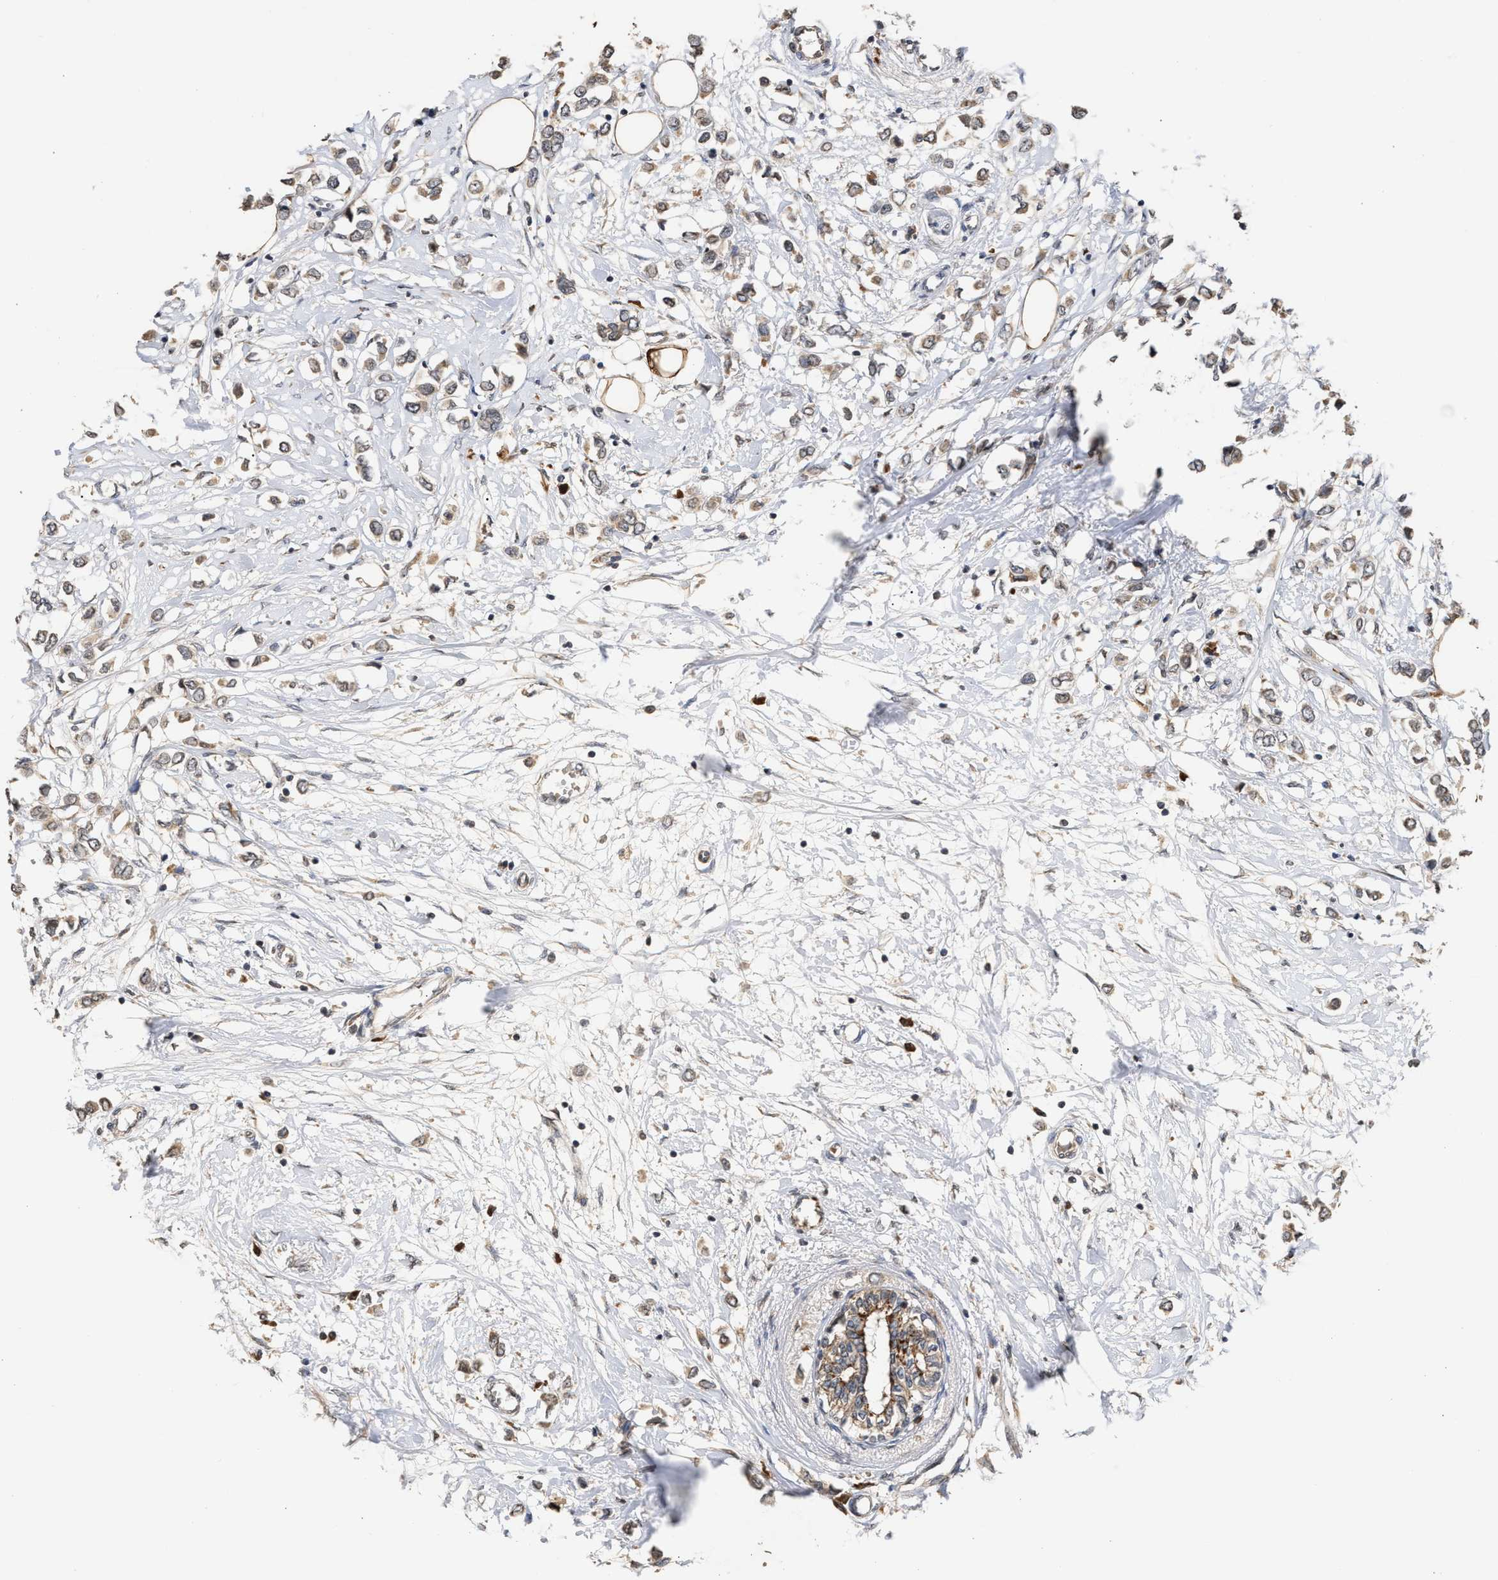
{"staining": {"intensity": "weak", "quantity": ">75%", "location": "cytoplasmic/membranous"}, "tissue": "breast cancer", "cell_type": "Tumor cells", "image_type": "cancer", "snomed": [{"axis": "morphology", "description": "Lobular carcinoma"}, {"axis": "topography", "description": "Breast"}], "caption": "This is an image of IHC staining of breast lobular carcinoma, which shows weak staining in the cytoplasmic/membranous of tumor cells.", "gene": "SAR1A", "patient": {"sex": "female", "age": 51}}